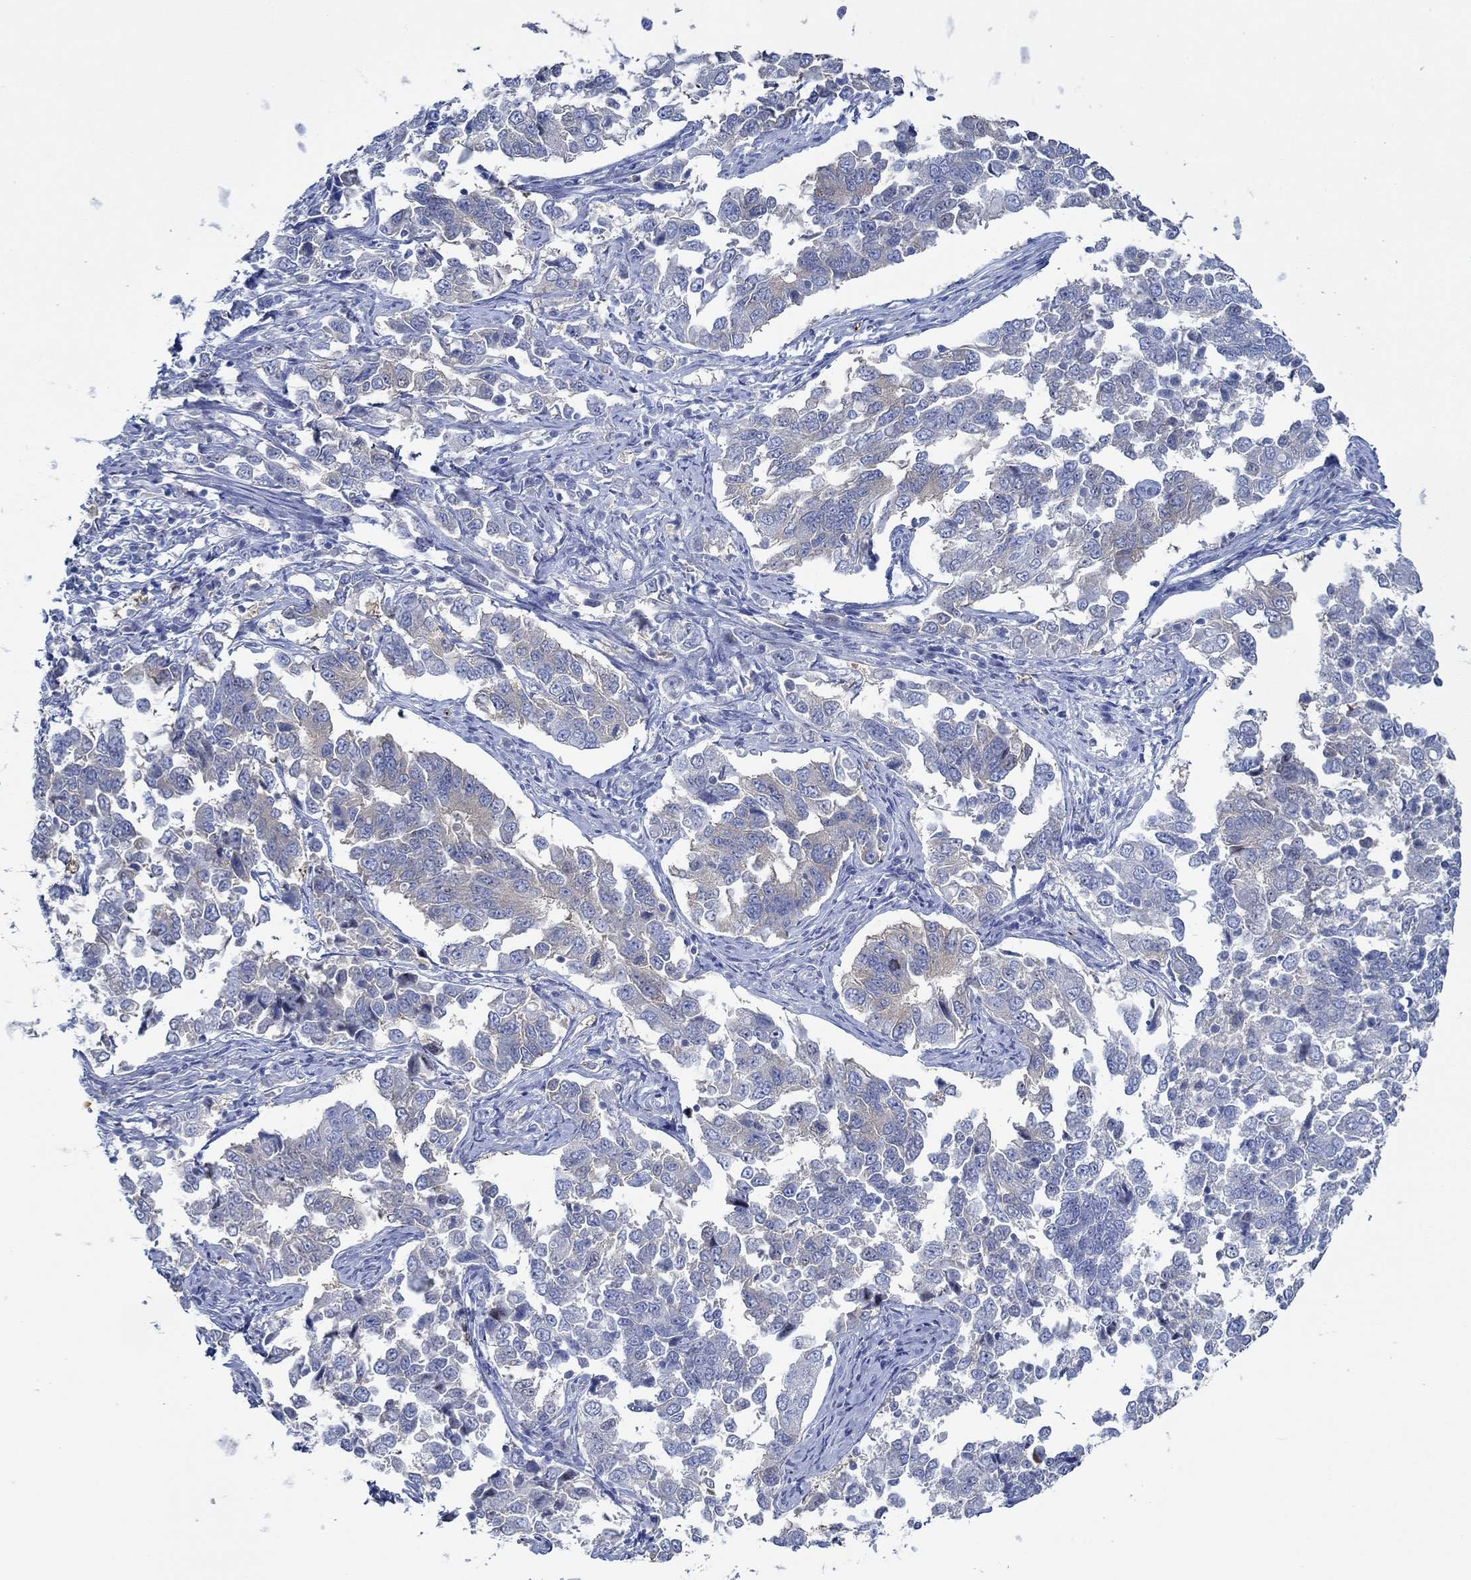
{"staining": {"intensity": "negative", "quantity": "none", "location": "none"}, "tissue": "endometrial cancer", "cell_type": "Tumor cells", "image_type": "cancer", "snomed": [{"axis": "morphology", "description": "Adenocarcinoma, NOS"}, {"axis": "topography", "description": "Endometrium"}], "caption": "This is an immunohistochemistry micrograph of adenocarcinoma (endometrial). There is no positivity in tumor cells.", "gene": "SLC27A3", "patient": {"sex": "female", "age": 43}}